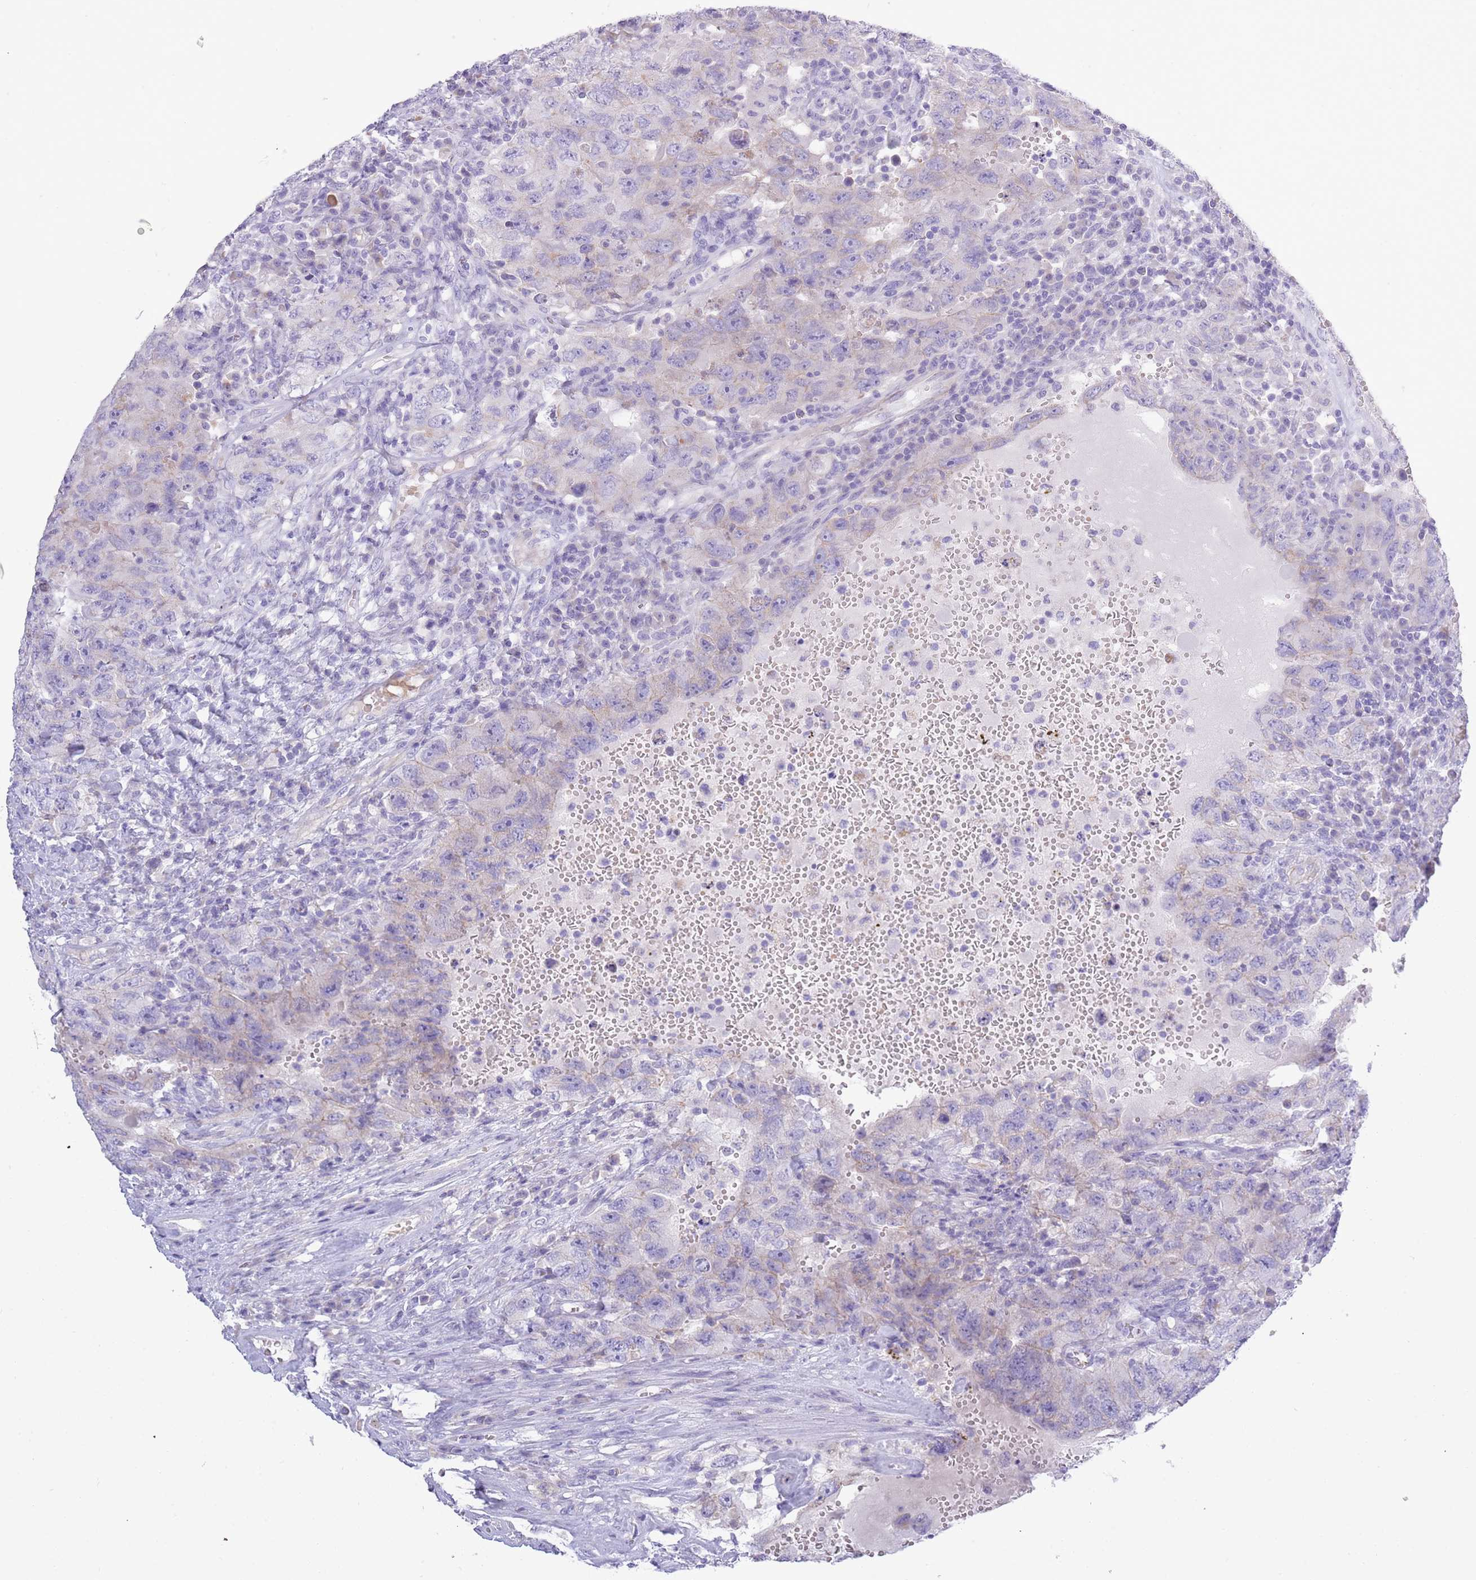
{"staining": {"intensity": "negative", "quantity": "none", "location": "none"}, "tissue": "testis cancer", "cell_type": "Tumor cells", "image_type": "cancer", "snomed": [{"axis": "morphology", "description": "Carcinoma, Embryonal, NOS"}, {"axis": "topography", "description": "Testis"}], "caption": "Immunohistochemistry (IHC) of testis embryonal carcinoma shows no expression in tumor cells.", "gene": "ACR", "patient": {"sex": "male", "age": 26}}